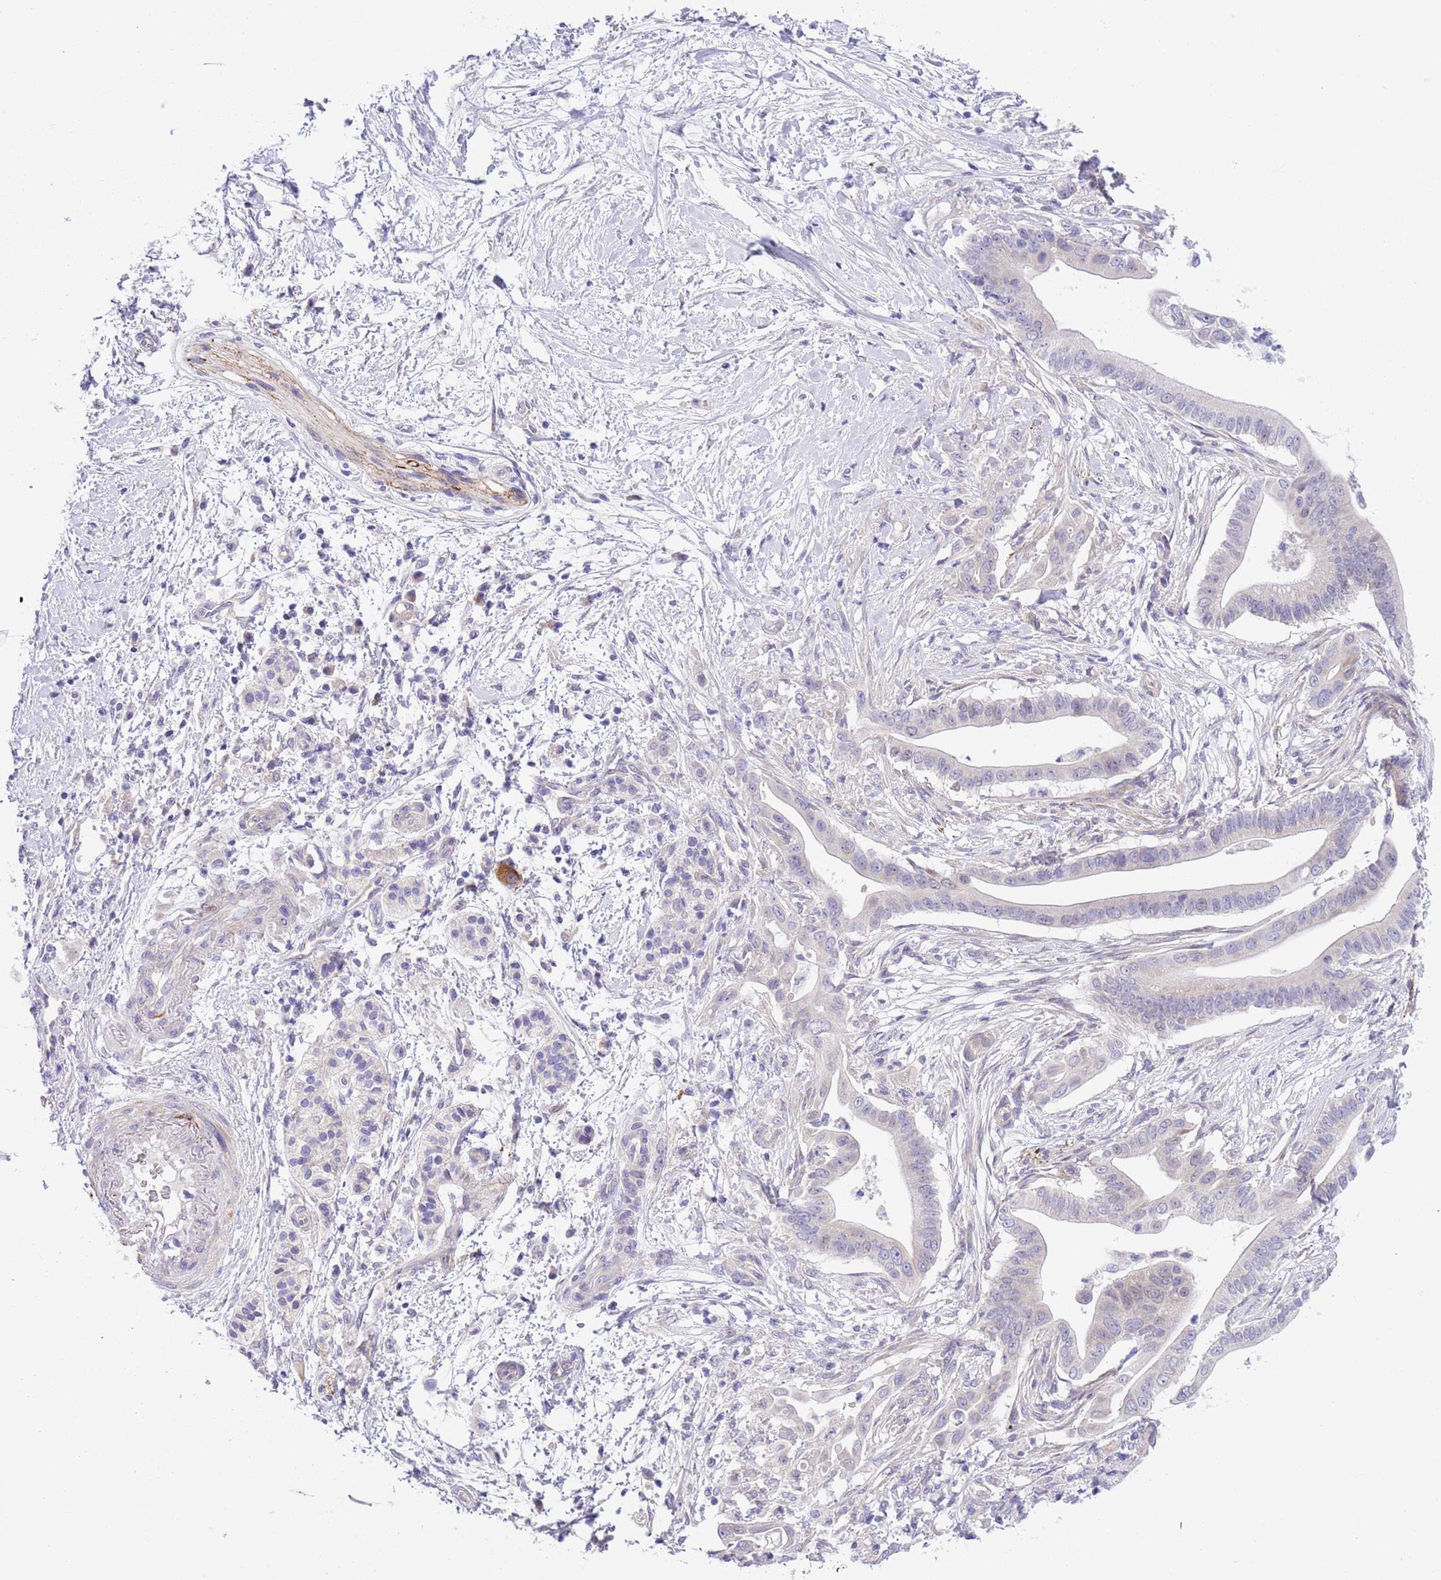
{"staining": {"intensity": "negative", "quantity": "none", "location": "none"}, "tissue": "pancreatic cancer", "cell_type": "Tumor cells", "image_type": "cancer", "snomed": [{"axis": "morphology", "description": "Adenocarcinoma, NOS"}, {"axis": "topography", "description": "Pancreas"}], "caption": "Histopathology image shows no significant protein staining in tumor cells of adenocarcinoma (pancreatic). (DAB immunohistochemistry (IHC), high magnification).", "gene": "NET1", "patient": {"sex": "male", "age": 68}}